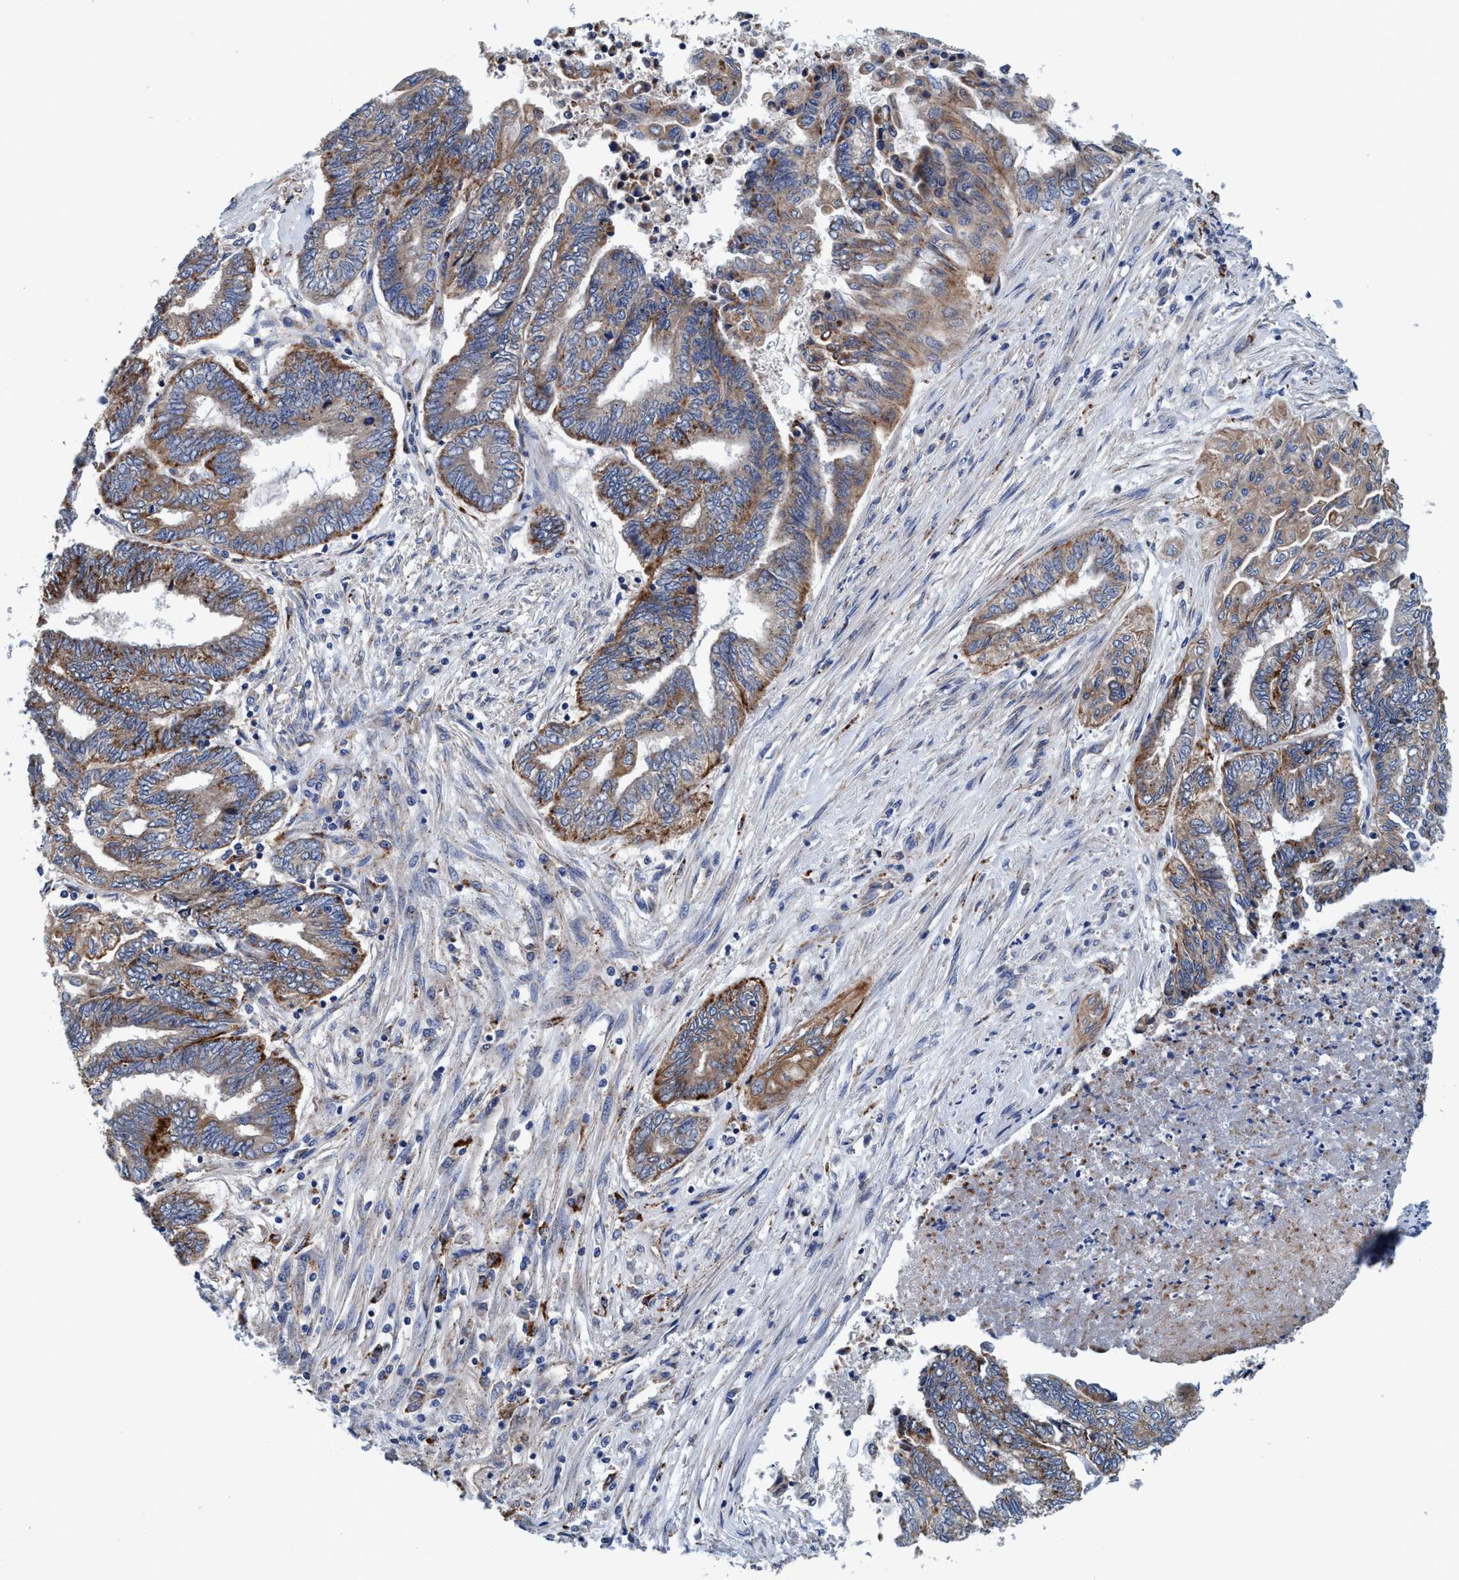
{"staining": {"intensity": "moderate", "quantity": "25%-75%", "location": "cytoplasmic/membranous"}, "tissue": "endometrial cancer", "cell_type": "Tumor cells", "image_type": "cancer", "snomed": [{"axis": "morphology", "description": "Adenocarcinoma, NOS"}, {"axis": "topography", "description": "Uterus"}, {"axis": "topography", "description": "Endometrium"}], "caption": "Tumor cells display medium levels of moderate cytoplasmic/membranous staining in about 25%-75% of cells in endometrial cancer (adenocarcinoma). The protein of interest is stained brown, and the nuclei are stained in blue (DAB (3,3'-diaminobenzidine) IHC with brightfield microscopy, high magnification).", "gene": "ENDOG", "patient": {"sex": "female", "age": 70}}